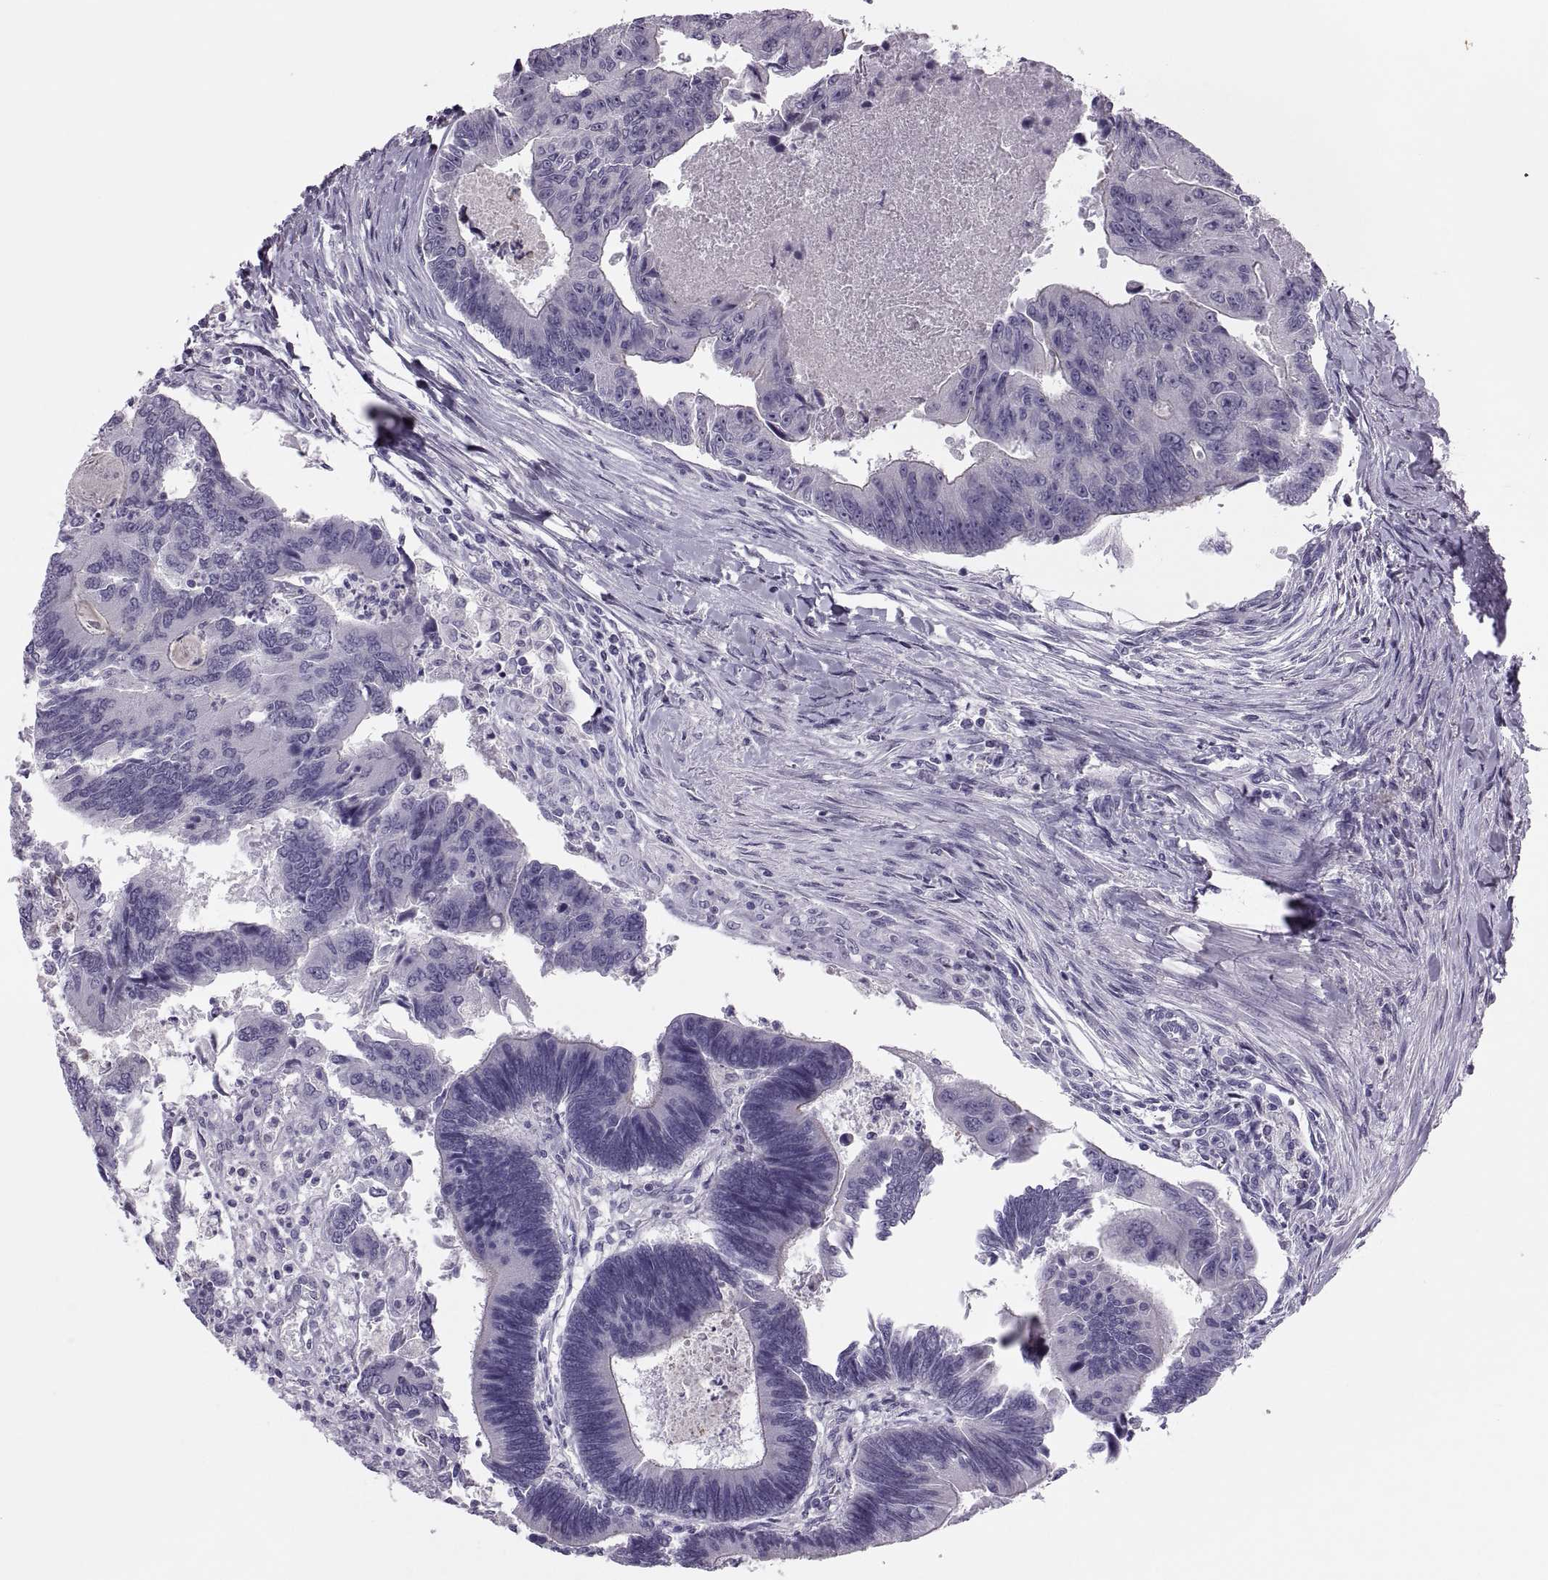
{"staining": {"intensity": "negative", "quantity": "none", "location": "none"}, "tissue": "colorectal cancer", "cell_type": "Tumor cells", "image_type": "cancer", "snomed": [{"axis": "morphology", "description": "Adenocarcinoma, NOS"}, {"axis": "topography", "description": "Colon"}], "caption": "Colorectal cancer stained for a protein using immunohistochemistry reveals no positivity tumor cells.", "gene": "SYNGR4", "patient": {"sex": "female", "age": 67}}